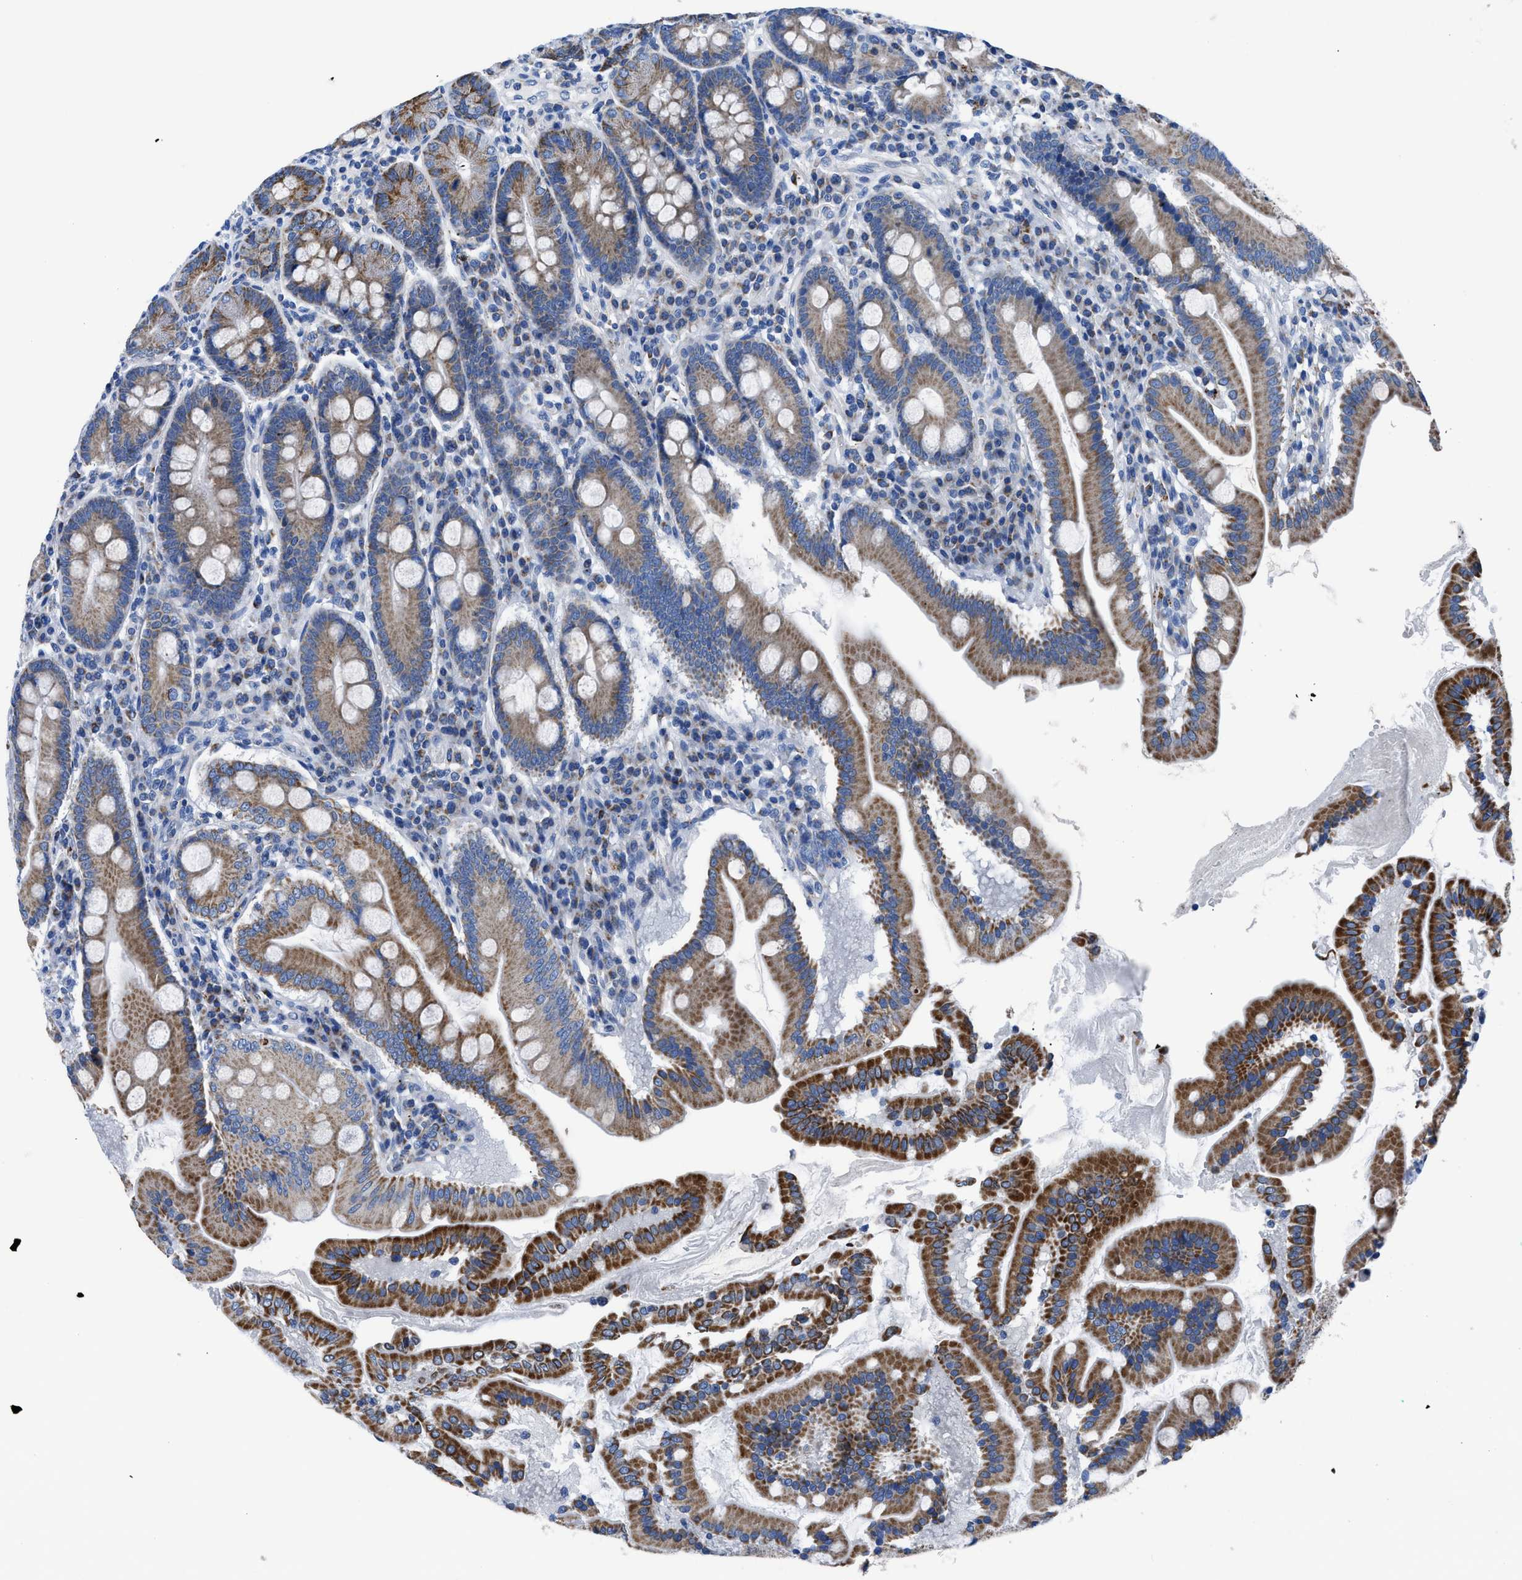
{"staining": {"intensity": "strong", "quantity": ">75%", "location": "cytoplasmic/membranous"}, "tissue": "duodenum", "cell_type": "Glandular cells", "image_type": "normal", "snomed": [{"axis": "morphology", "description": "Normal tissue, NOS"}, {"axis": "topography", "description": "Duodenum"}], "caption": "Protein expression analysis of normal duodenum exhibits strong cytoplasmic/membranous positivity in approximately >75% of glandular cells. (DAB = brown stain, brightfield microscopy at high magnification).", "gene": "ZDHHC3", "patient": {"sex": "male", "age": 50}}